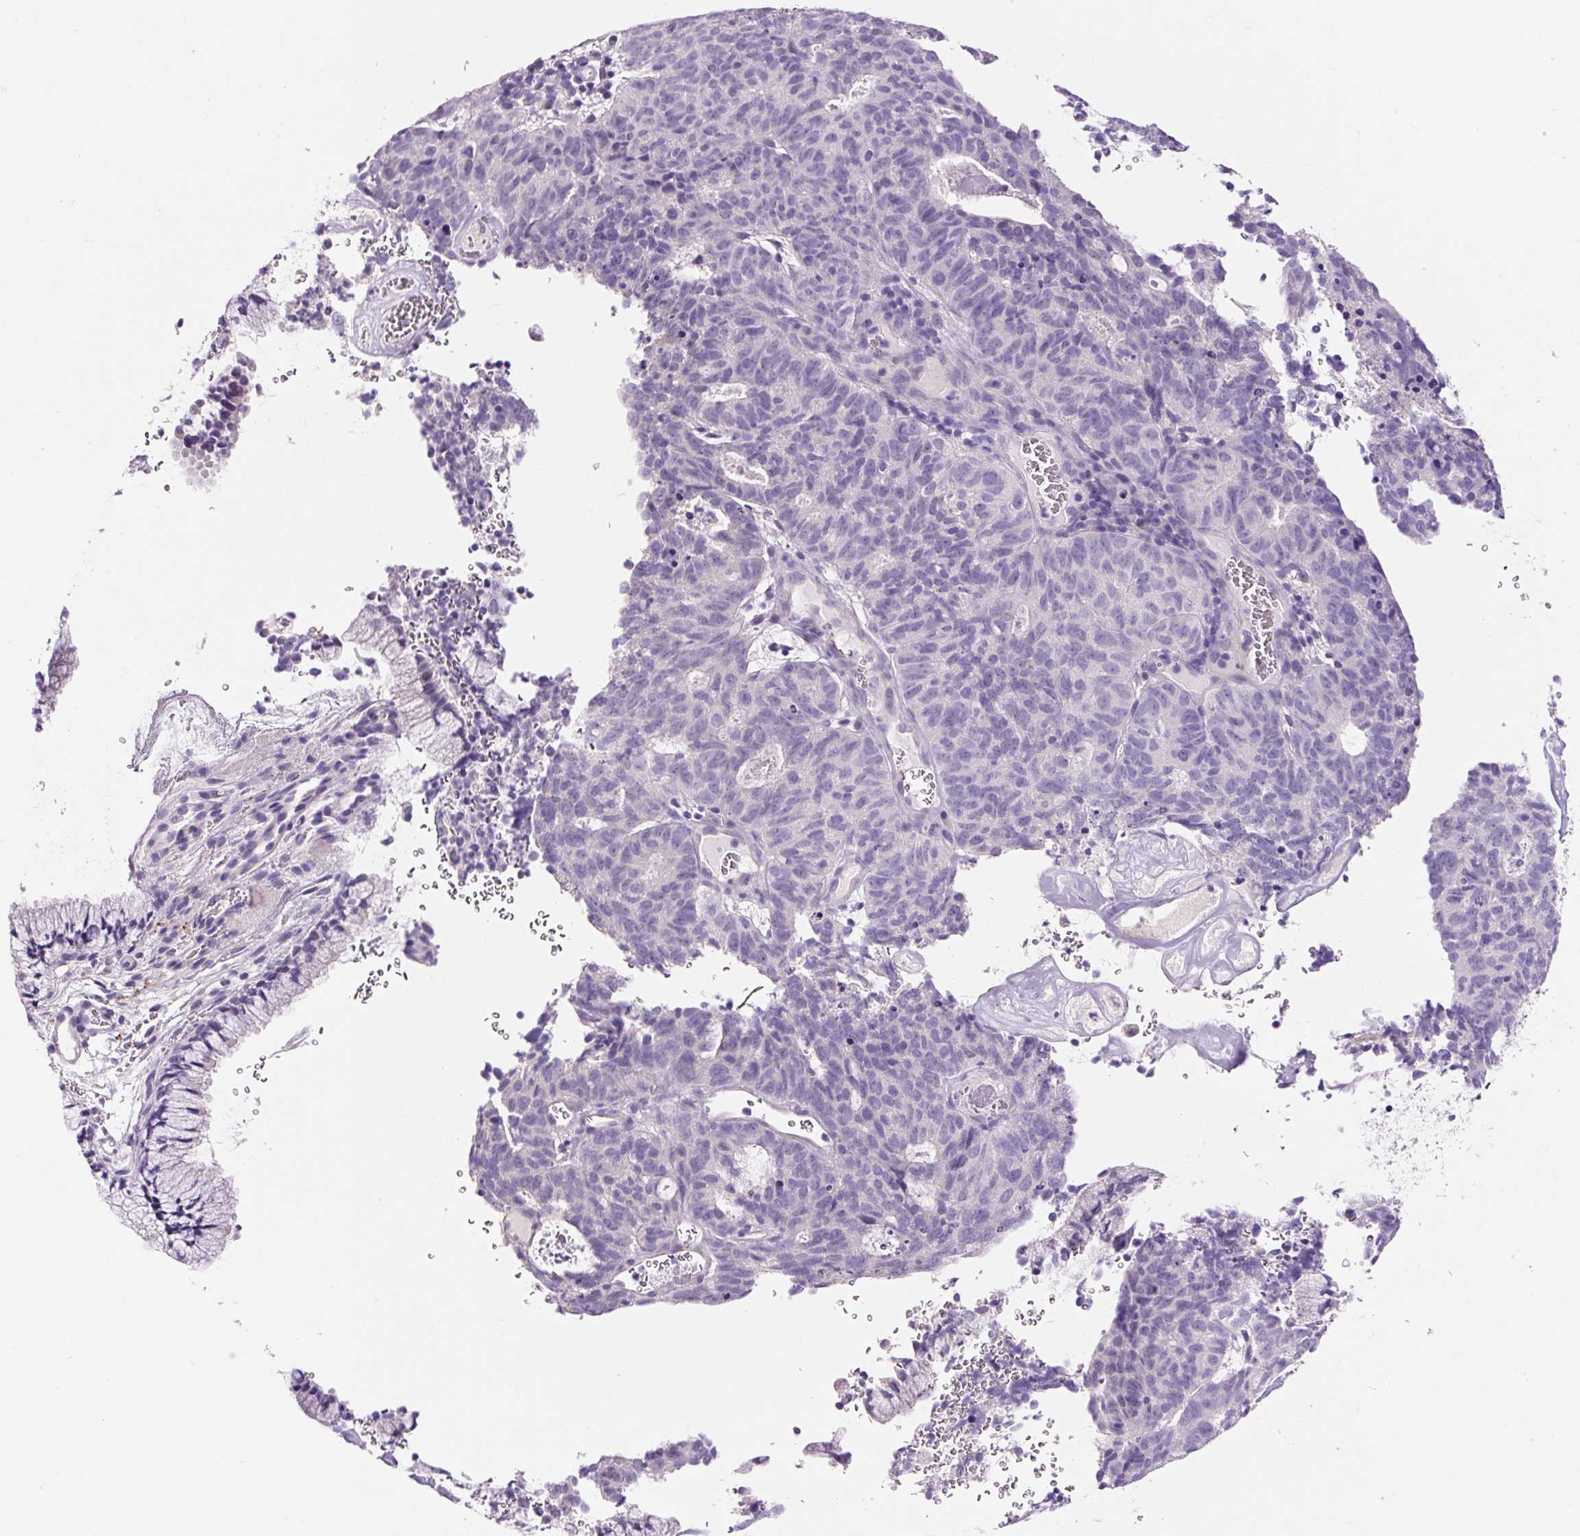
{"staining": {"intensity": "negative", "quantity": "none", "location": "none"}, "tissue": "cervical cancer", "cell_type": "Tumor cells", "image_type": "cancer", "snomed": [{"axis": "morphology", "description": "Adenocarcinoma, NOS"}, {"axis": "topography", "description": "Cervix"}], "caption": "Tumor cells show no significant positivity in cervical cancer (adenocarcinoma).", "gene": "SYP", "patient": {"sex": "female", "age": 38}}